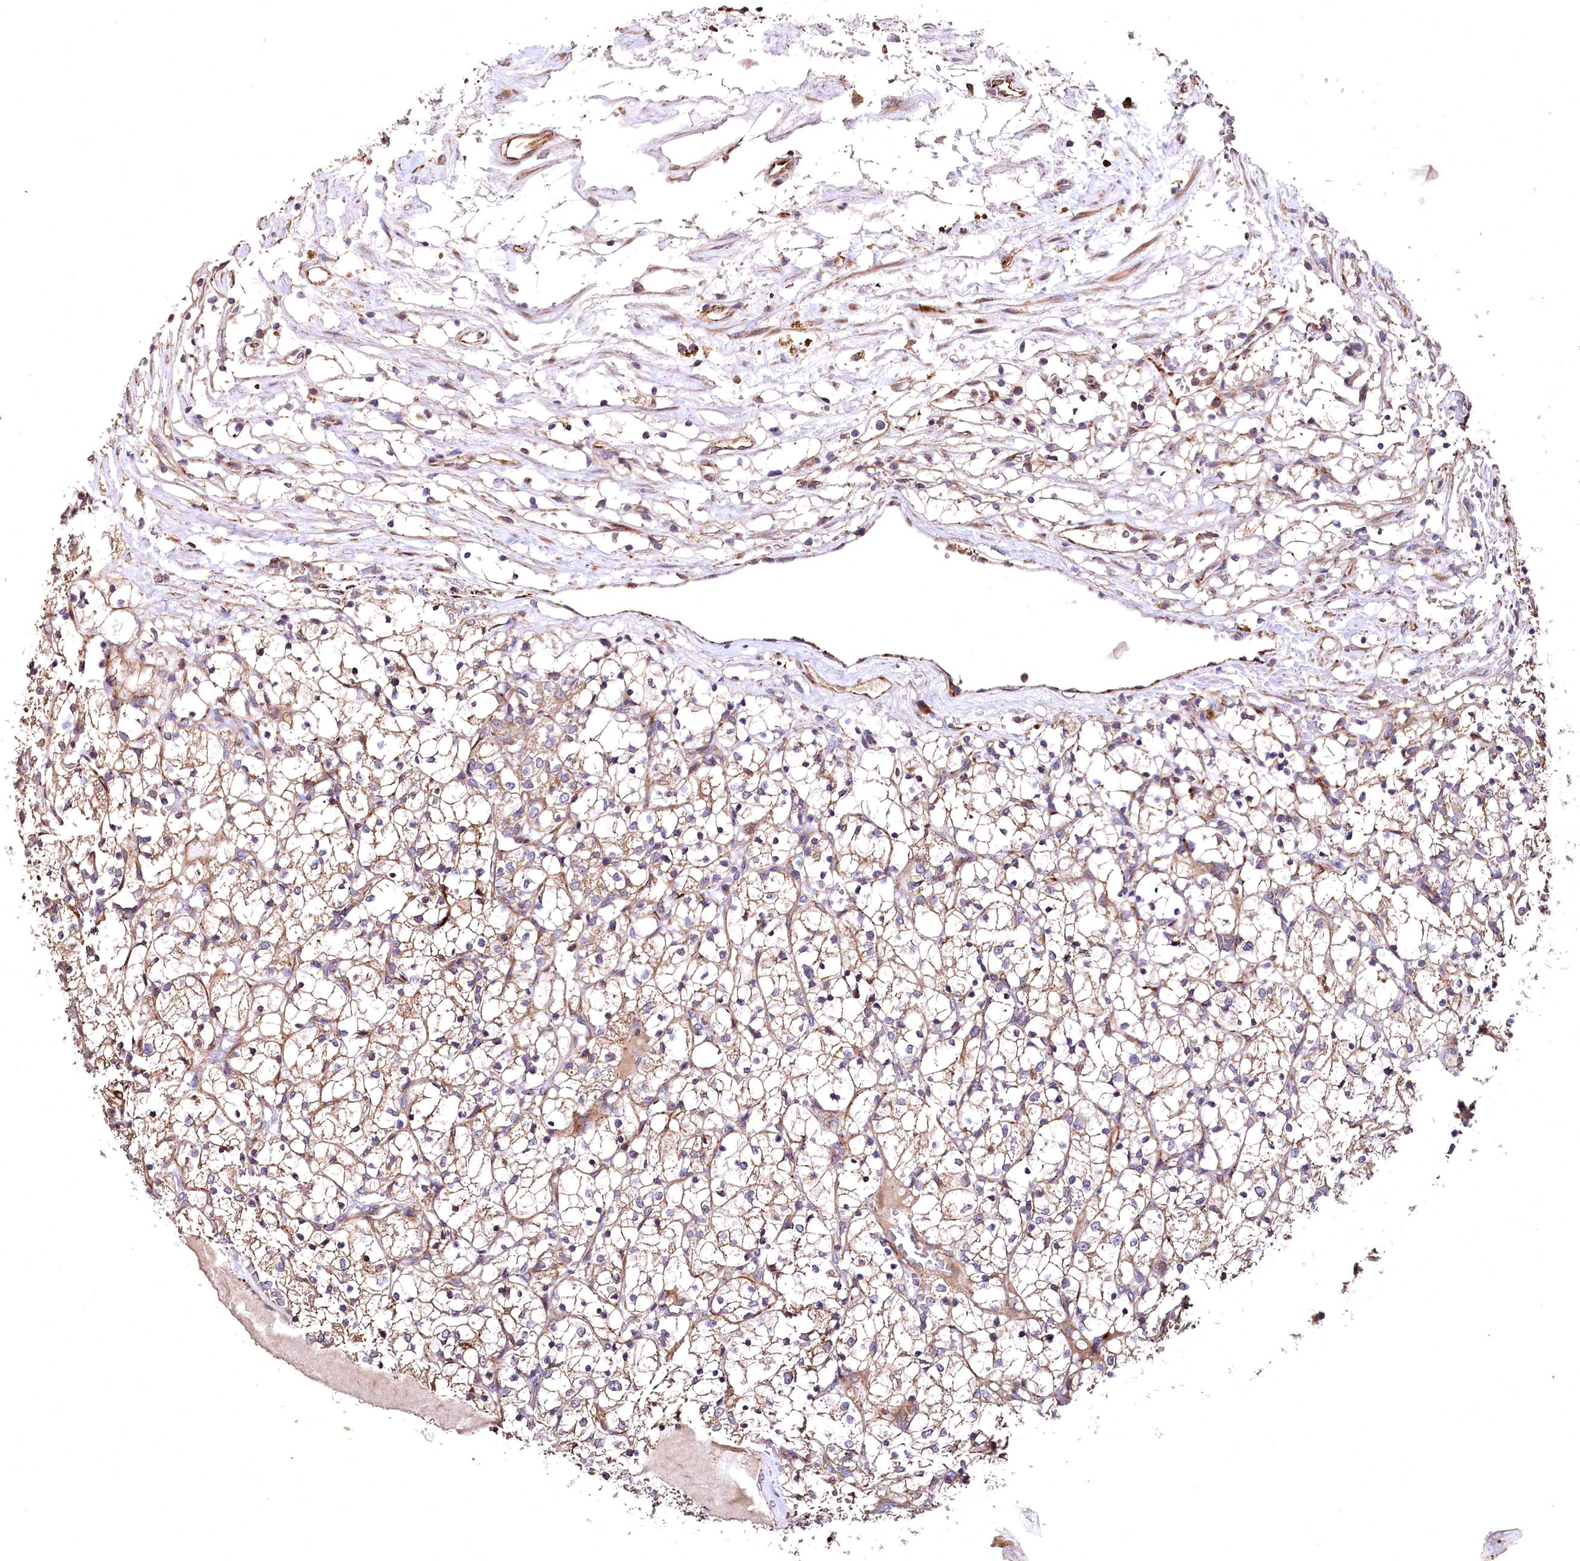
{"staining": {"intensity": "moderate", "quantity": ">75%", "location": "cytoplasmic/membranous"}, "tissue": "renal cancer", "cell_type": "Tumor cells", "image_type": "cancer", "snomed": [{"axis": "morphology", "description": "Adenocarcinoma, NOS"}, {"axis": "topography", "description": "Kidney"}], "caption": "Moderate cytoplasmic/membranous positivity is present in about >75% of tumor cells in renal adenocarcinoma. The protein is stained brown, and the nuclei are stained in blue (DAB (3,3'-diaminobenzidine) IHC with brightfield microscopy, high magnification).", "gene": "RASSF1", "patient": {"sex": "female", "age": 69}}